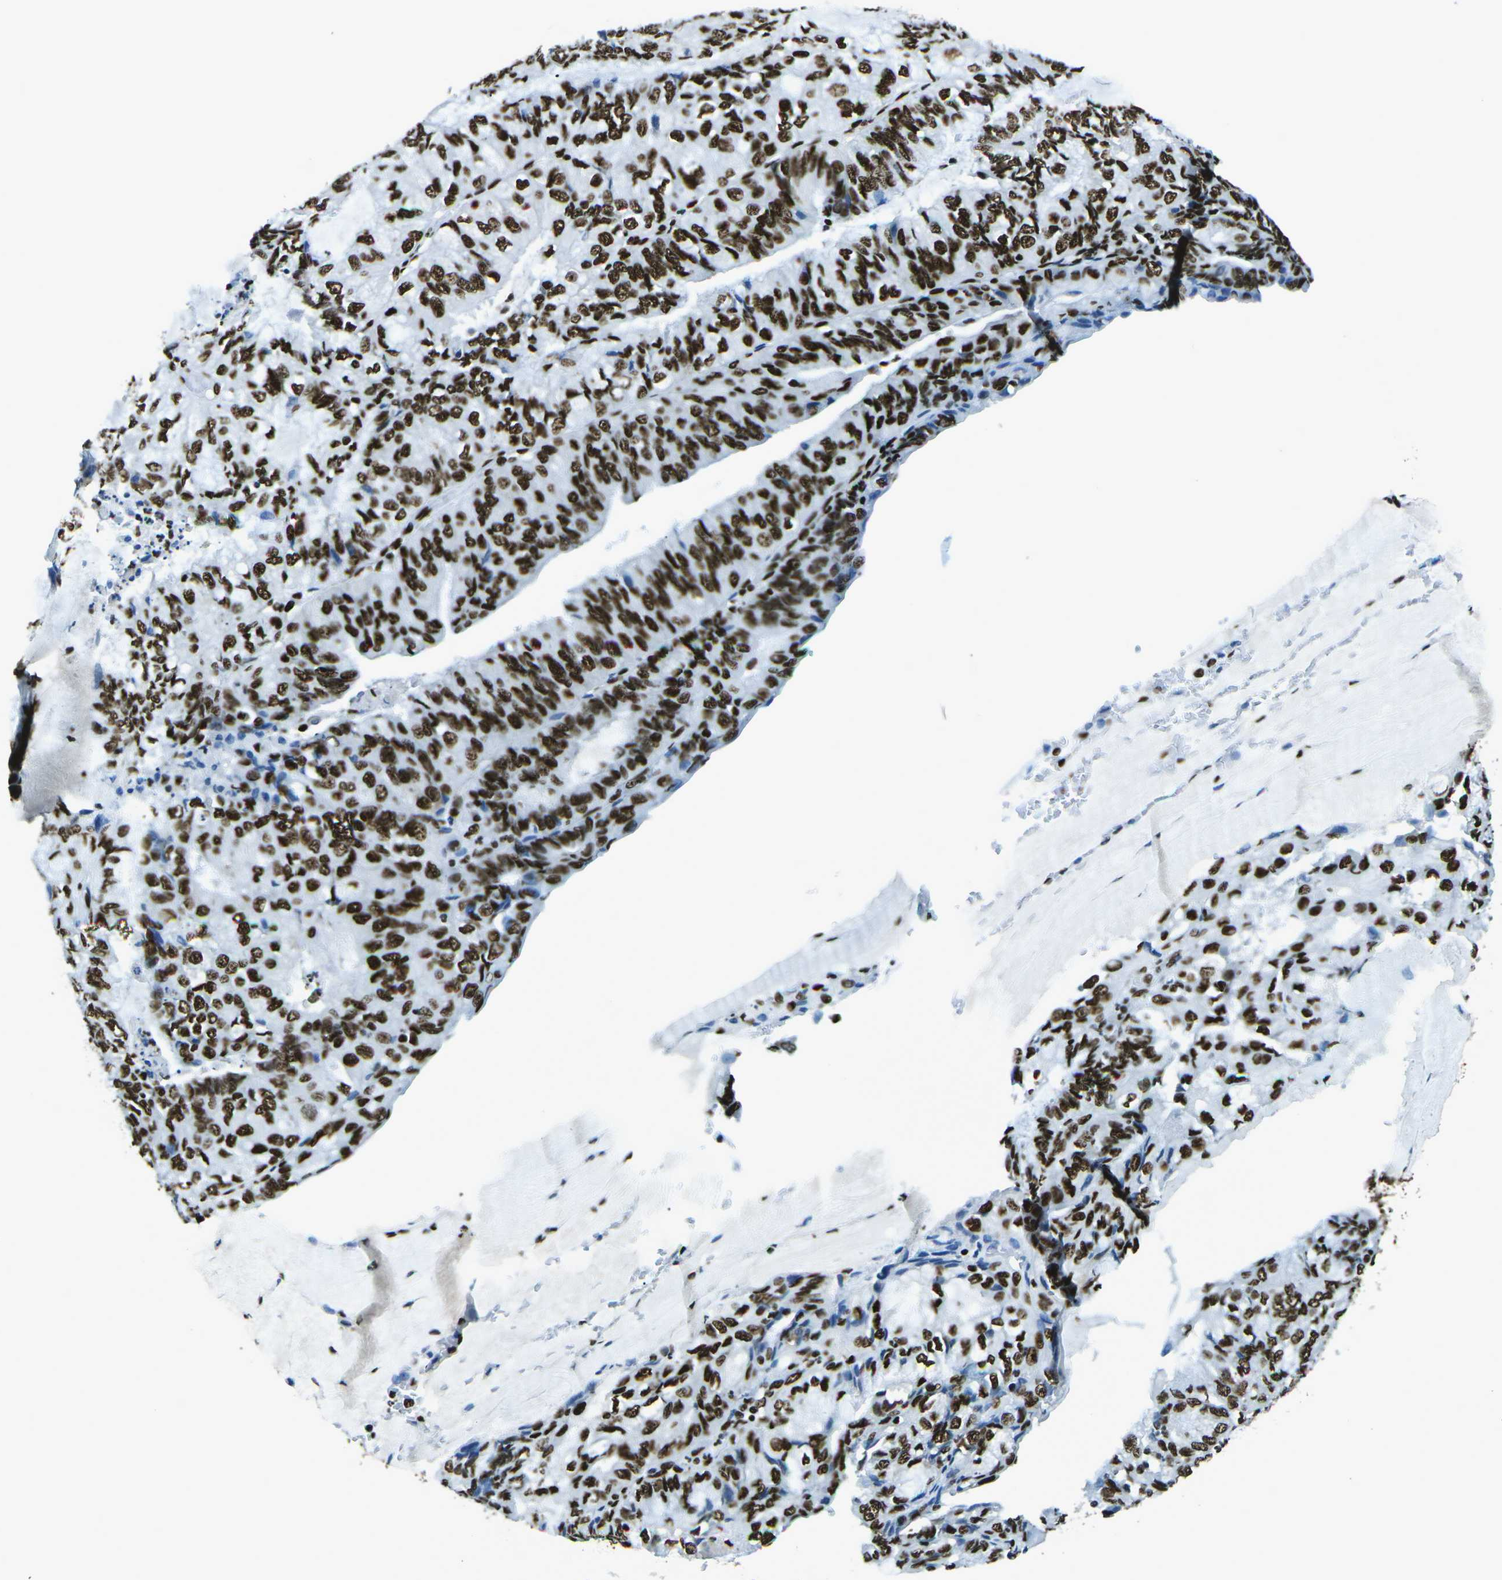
{"staining": {"intensity": "strong", "quantity": ">75%", "location": "cytoplasmic/membranous,nuclear"}, "tissue": "endometrial cancer", "cell_type": "Tumor cells", "image_type": "cancer", "snomed": [{"axis": "morphology", "description": "Adenocarcinoma, NOS"}, {"axis": "topography", "description": "Endometrium"}], "caption": "Tumor cells reveal strong cytoplasmic/membranous and nuclear expression in about >75% of cells in adenocarcinoma (endometrial). (Brightfield microscopy of DAB IHC at high magnification).", "gene": "HNRNPL", "patient": {"sex": "female", "age": 81}}